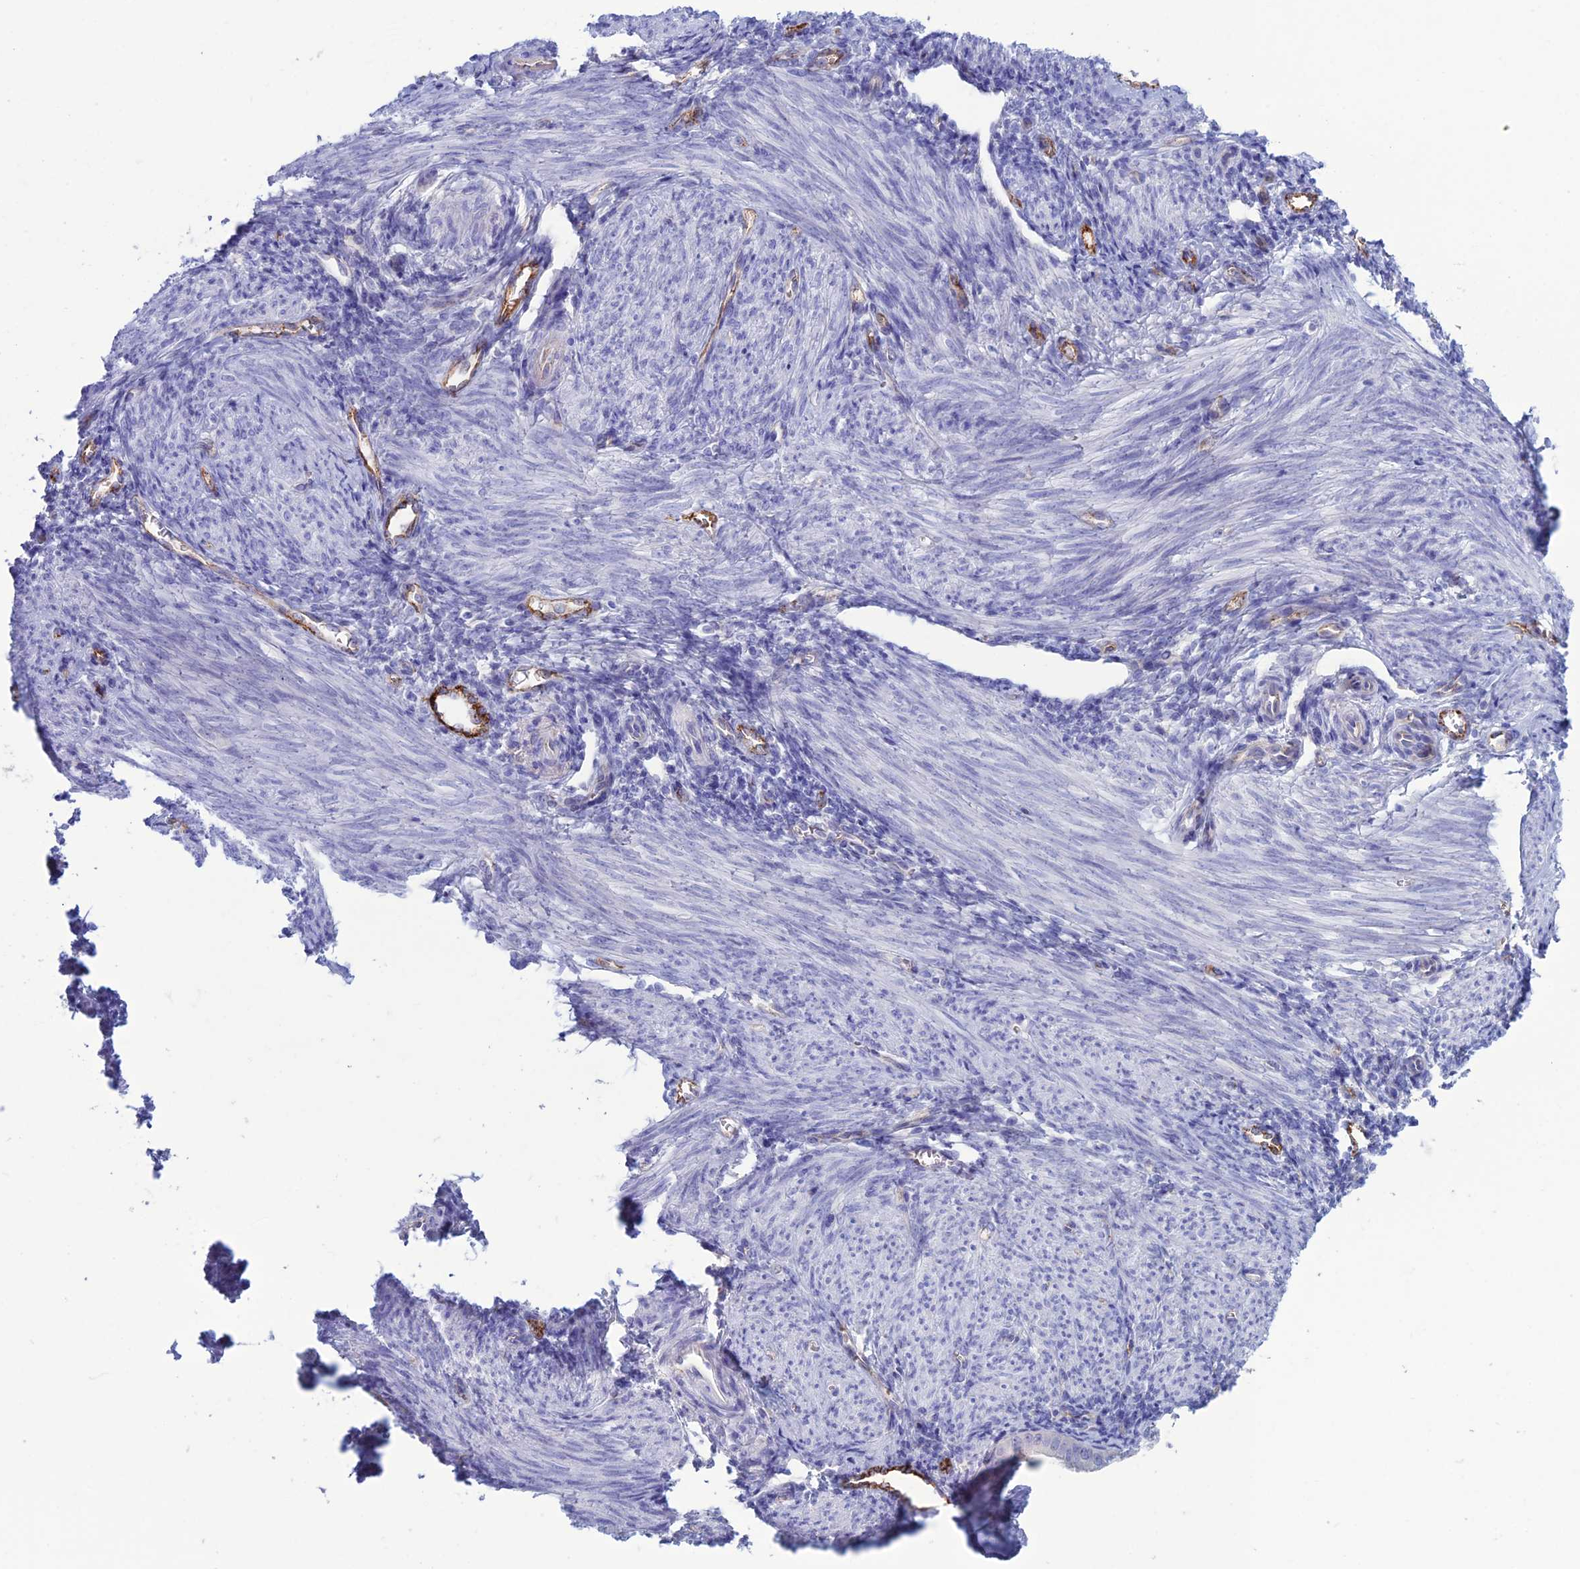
{"staining": {"intensity": "negative", "quantity": "none", "location": "none"}, "tissue": "endometrium", "cell_type": "Cells in endometrial stroma", "image_type": "normal", "snomed": [{"axis": "morphology", "description": "Normal tissue, NOS"}, {"axis": "topography", "description": "Uterus"}, {"axis": "topography", "description": "Endometrium"}], "caption": "Immunohistochemical staining of normal human endometrium exhibits no significant expression in cells in endometrial stroma. (Immunohistochemistry (ihc), brightfield microscopy, high magnification).", "gene": "CDC42EP5", "patient": {"sex": "female", "age": 48}}